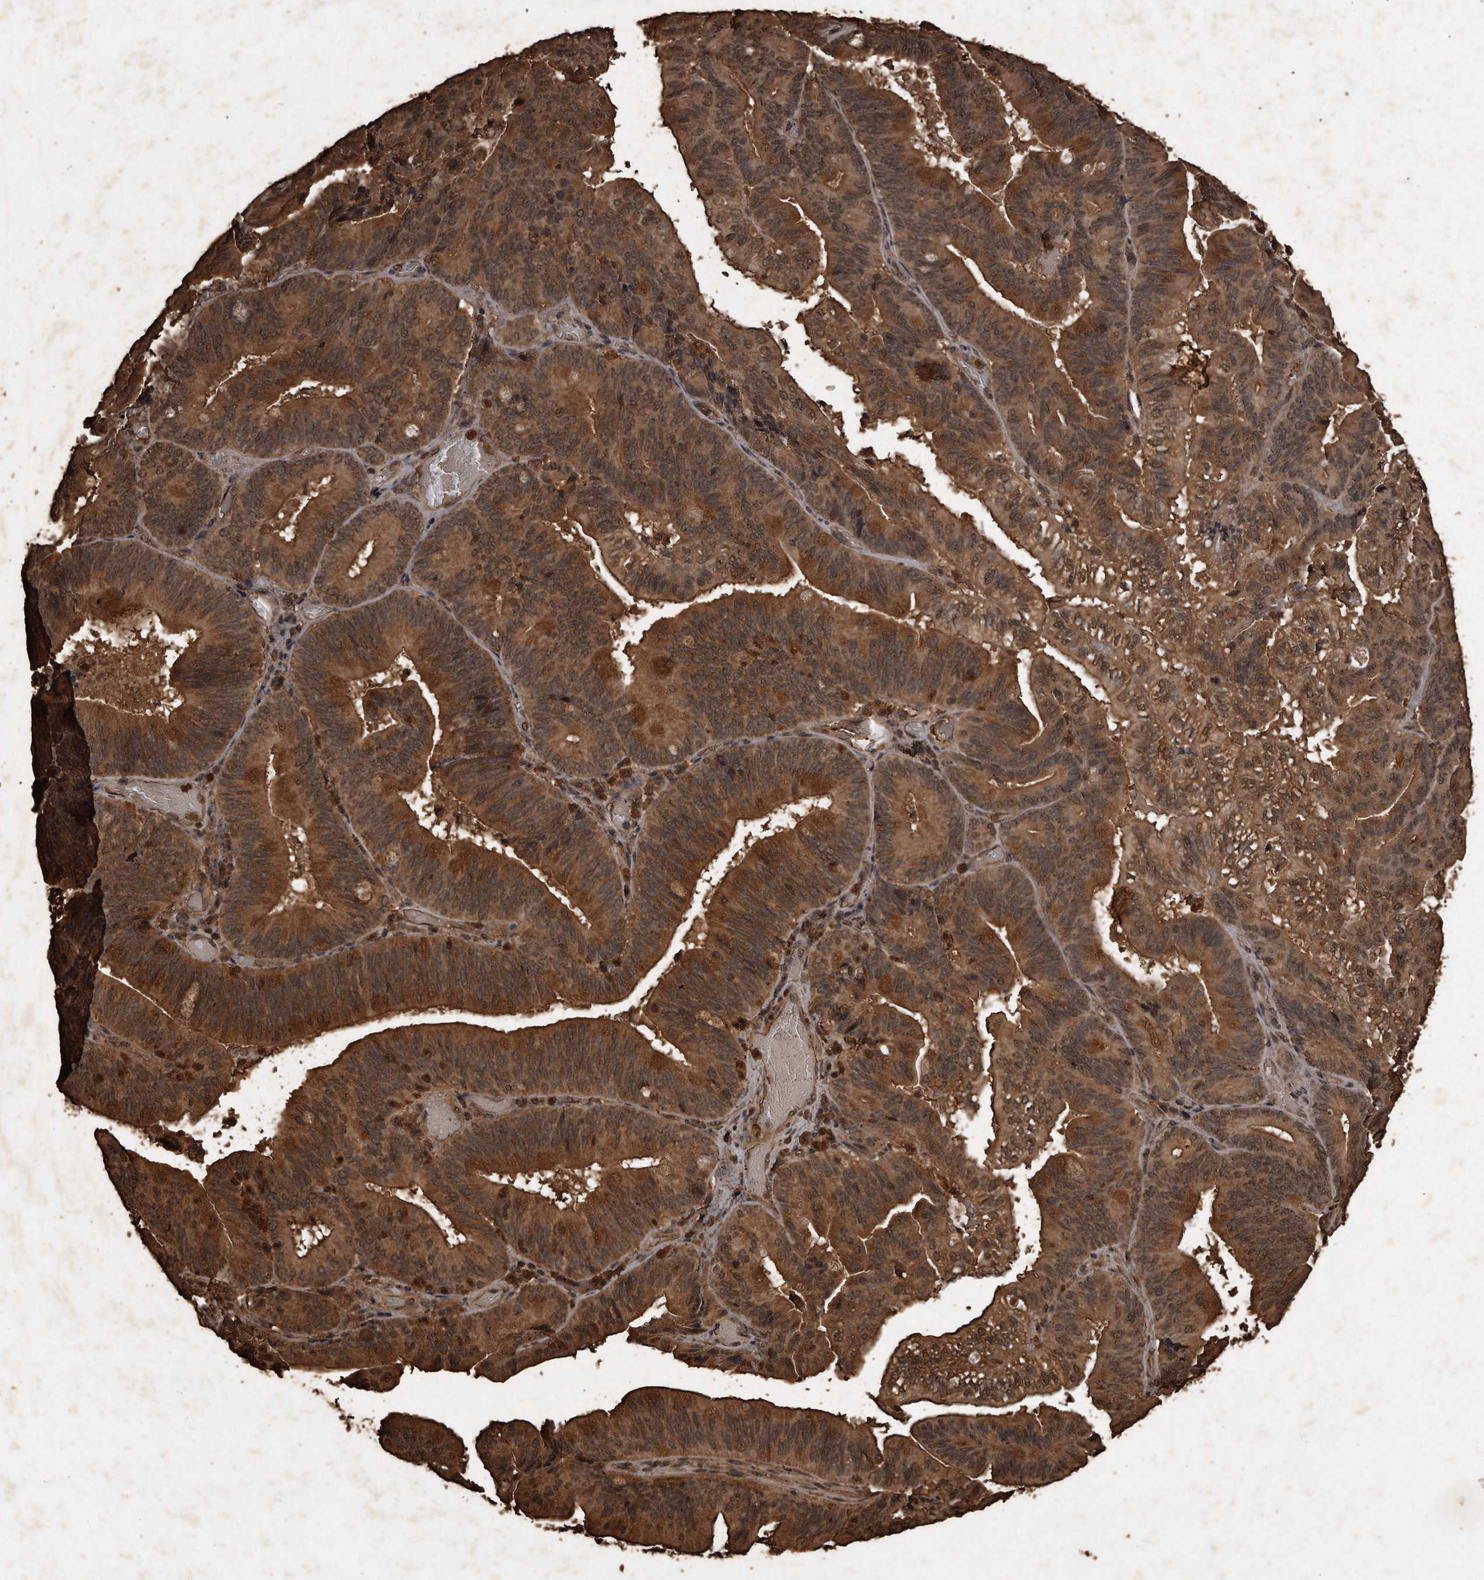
{"staining": {"intensity": "strong", "quantity": ">75%", "location": "cytoplasmic/membranous"}, "tissue": "pancreatic cancer", "cell_type": "Tumor cells", "image_type": "cancer", "snomed": [{"axis": "morphology", "description": "Adenocarcinoma, NOS"}, {"axis": "topography", "description": "Pancreas"}], "caption": "Strong cytoplasmic/membranous staining is appreciated in approximately >75% of tumor cells in pancreatic cancer (adenocarcinoma).", "gene": "CFLAR", "patient": {"sex": "male", "age": 82}}